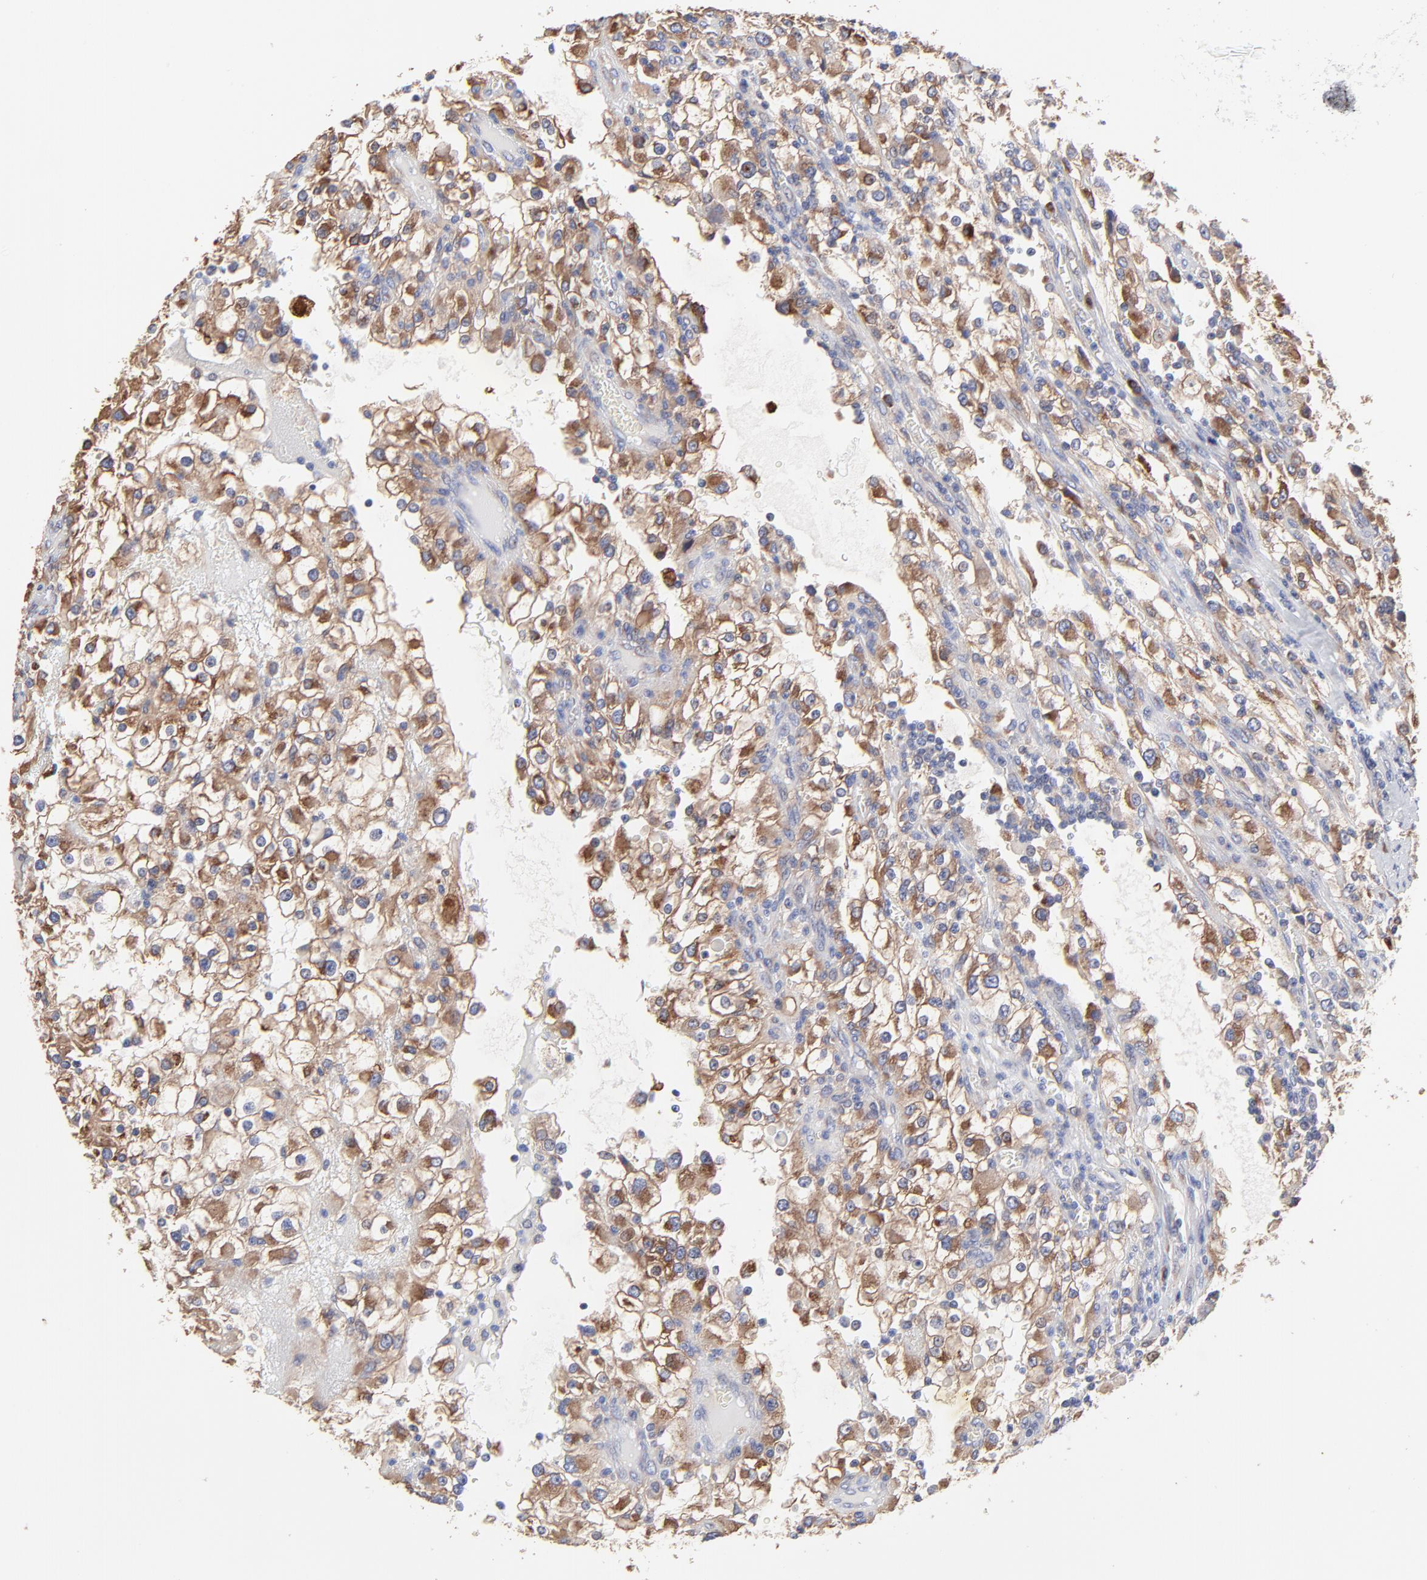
{"staining": {"intensity": "moderate", "quantity": ">75%", "location": "cytoplasmic/membranous"}, "tissue": "renal cancer", "cell_type": "Tumor cells", "image_type": "cancer", "snomed": [{"axis": "morphology", "description": "Adenocarcinoma, NOS"}, {"axis": "topography", "description": "Kidney"}], "caption": "High-power microscopy captured an IHC histopathology image of renal adenocarcinoma, revealing moderate cytoplasmic/membranous expression in approximately >75% of tumor cells.", "gene": "LMAN1", "patient": {"sex": "female", "age": 52}}